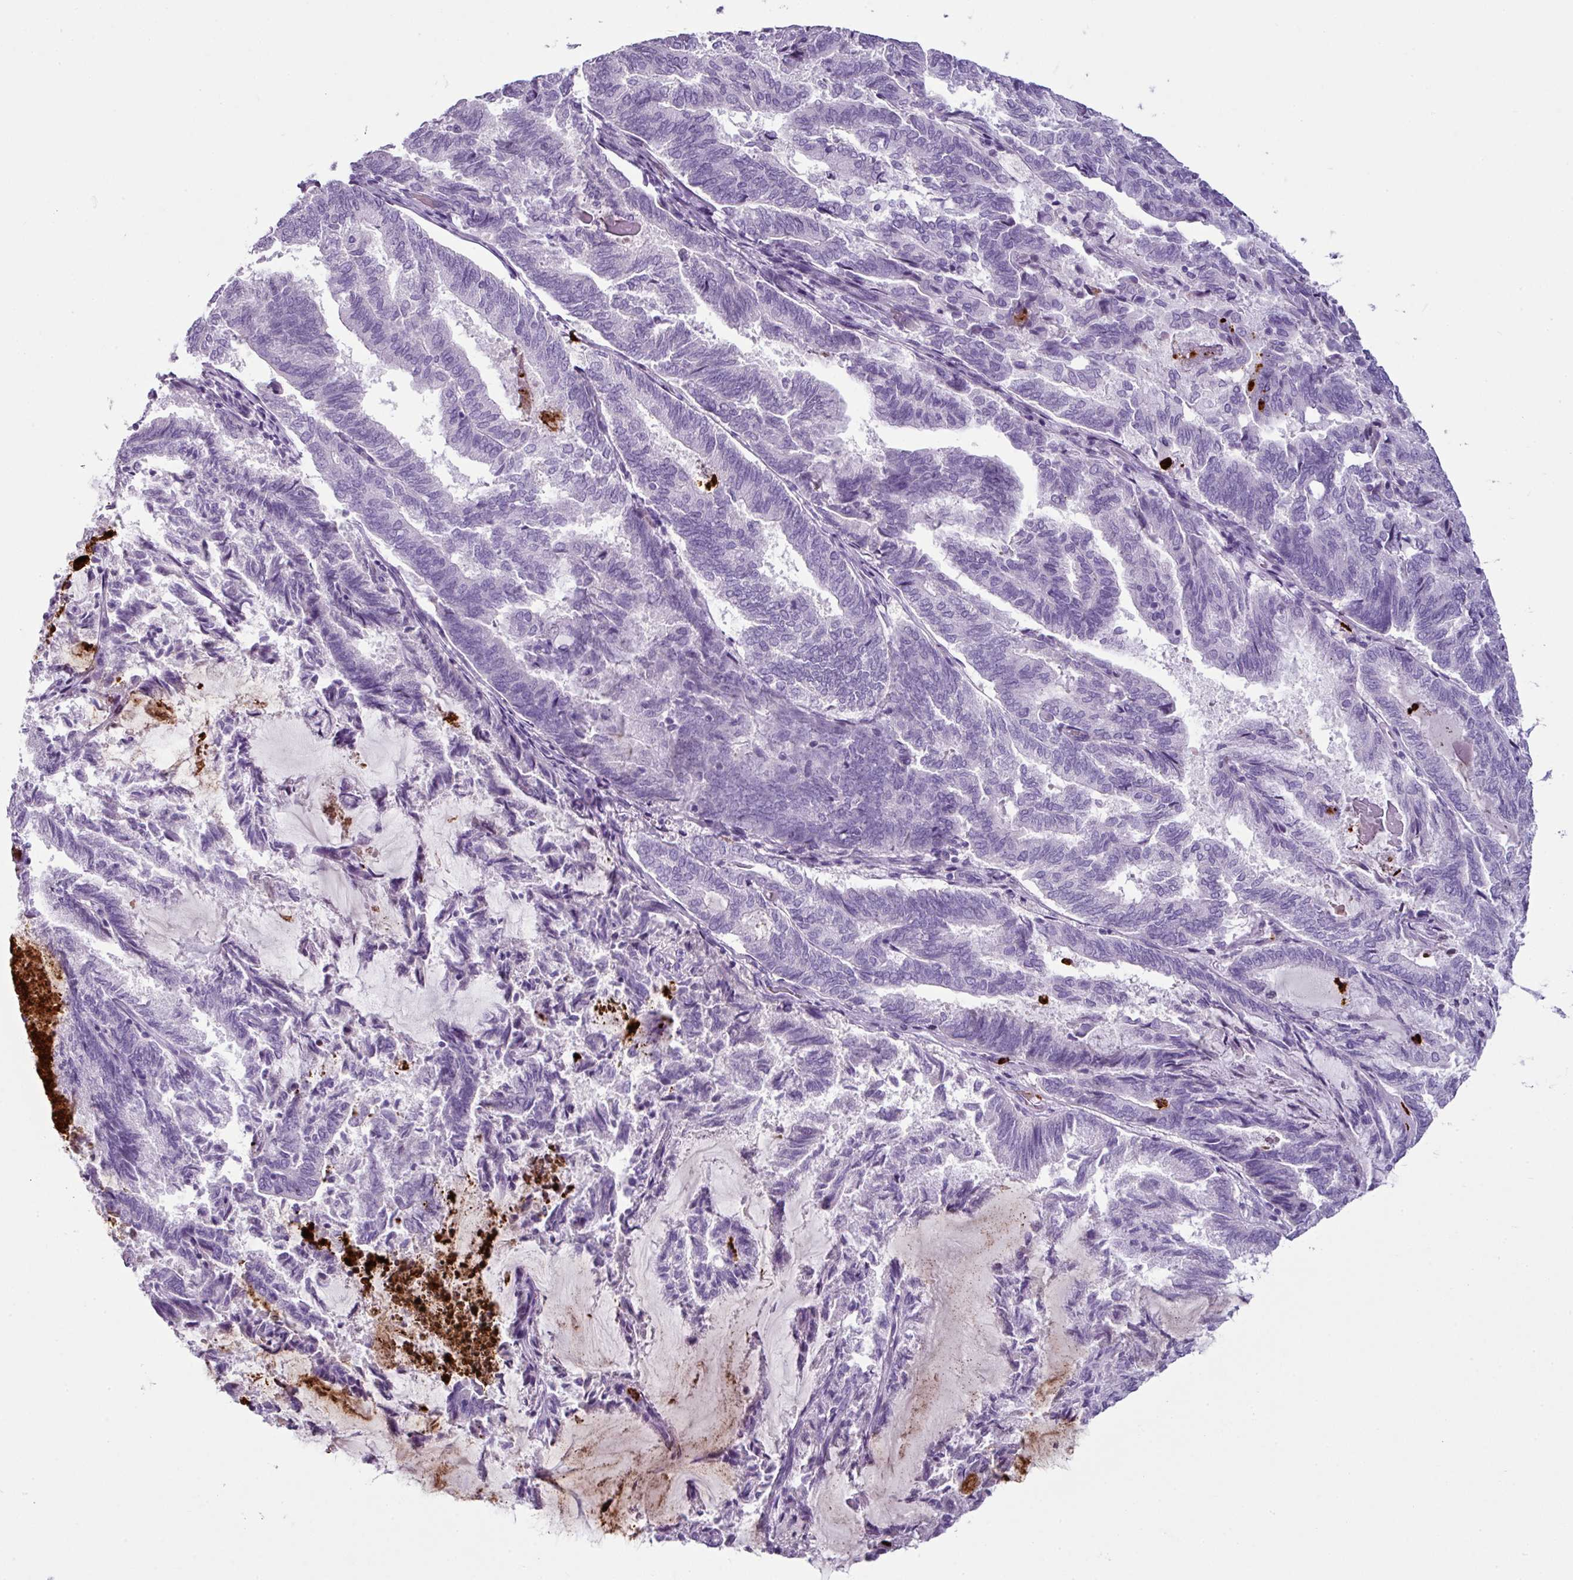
{"staining": {"intensity": "negative", "quantity": "none", "location": "none"}, "tissue": "endometrial cancer", "cell_type": "Tumor cells", "image_type": "cancer", "snomed": [{"axis": "morphology", "description": "Adenocarcinoma, NOS"}, {"axis": "topography", "description": "Endometrium"}], "caption": "High power microscopy histopathology image of an IHC histopathology image of endometrial cancer, revealing no significant expression in tumor cells.", "gene": "CTSG", "patient": {"sex": "female", "age": 80}}